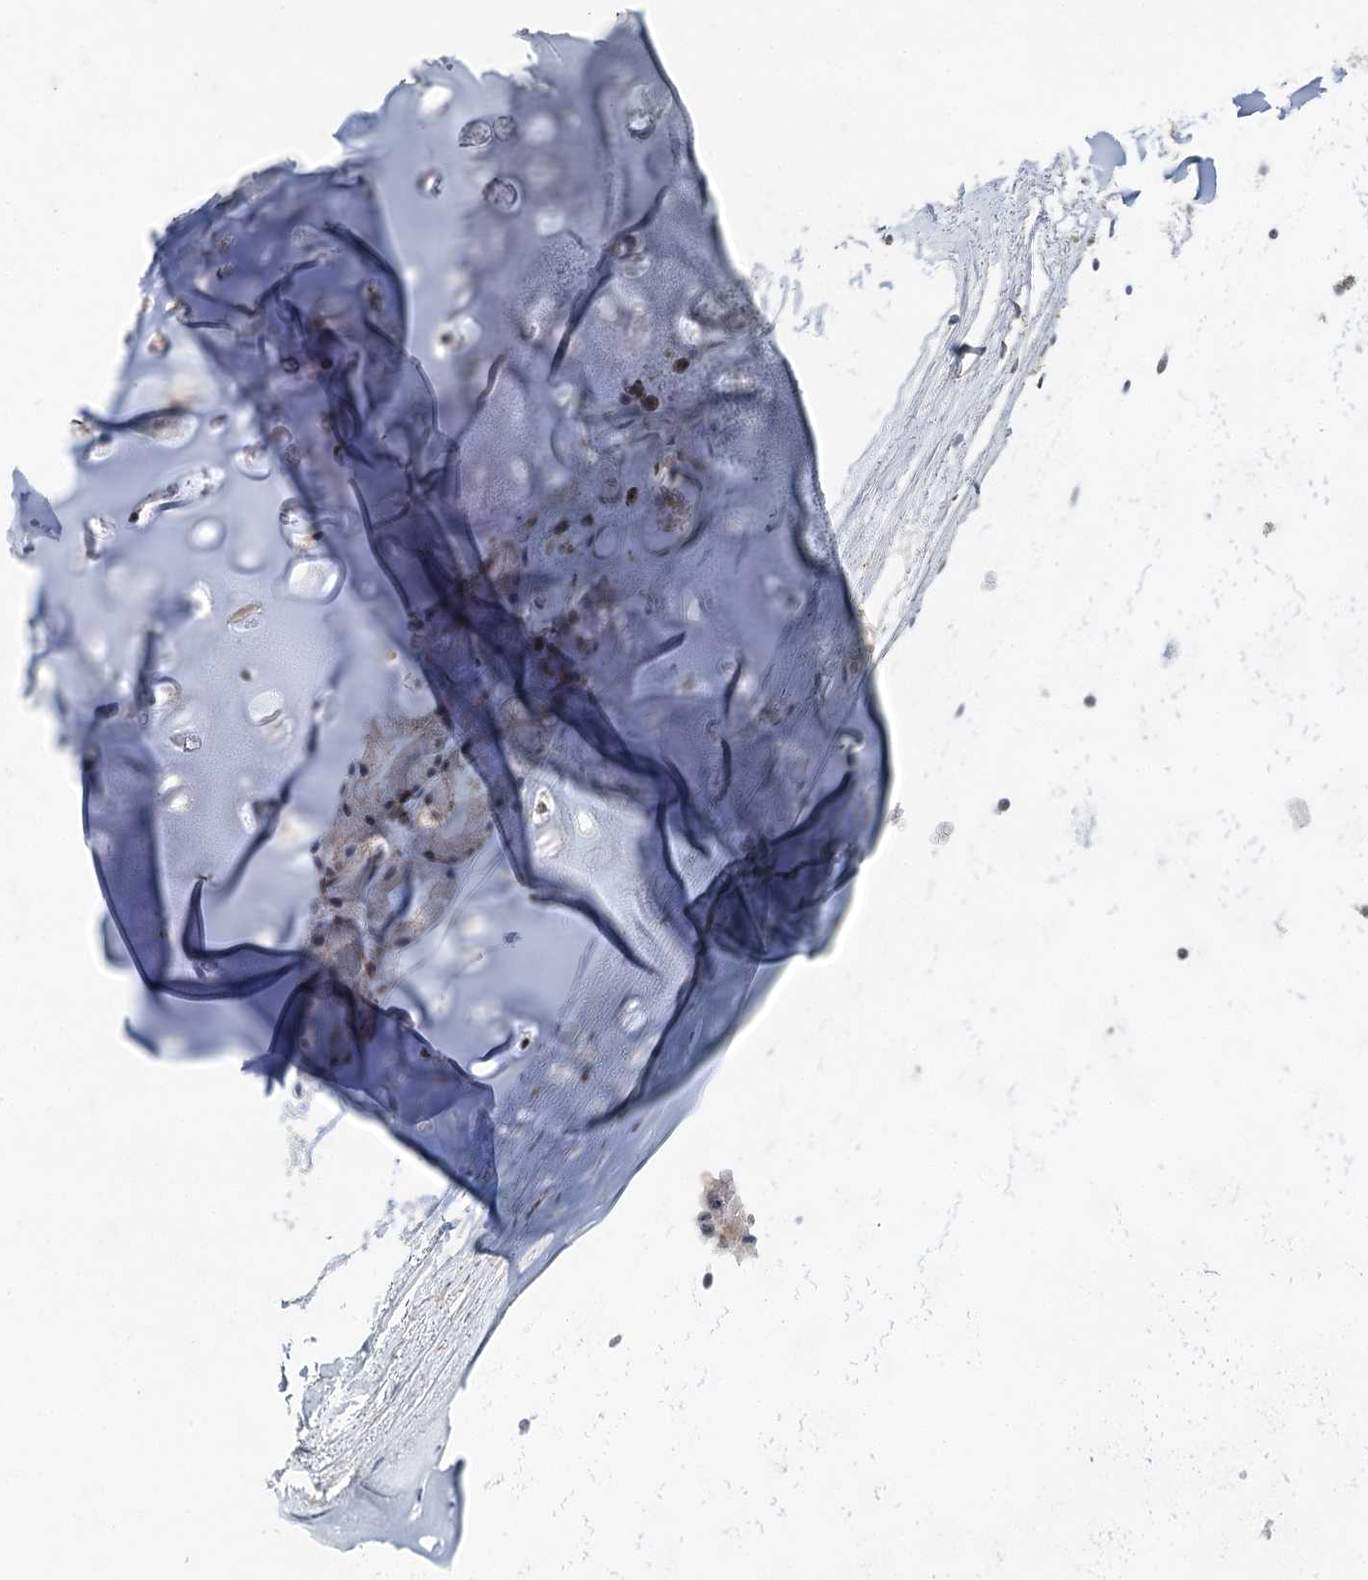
{"staining": {"intensity": "weak", "quantity": ">75%", "location": "cytoplasmic/membranous"}, "tissue": "adipose tissue", "cell_type": "Adipocytes", "image_type": "normal", "snomed": [{"axis": "morphology", "description": "Normal tissue, NOS"}, {"axis": "topography", "description": "Lymph node"}, {"axis": "topography", "description": "Bronchus"}], "caption": "This image shows immunohistochemistry staining of unremarkable adipose tissue, with low weak cytoplasmic/membranous positivity in about >75% of adipocytes.", "gene": "CDC42SE2", "patient": {"sex": "male", "age": 63}}